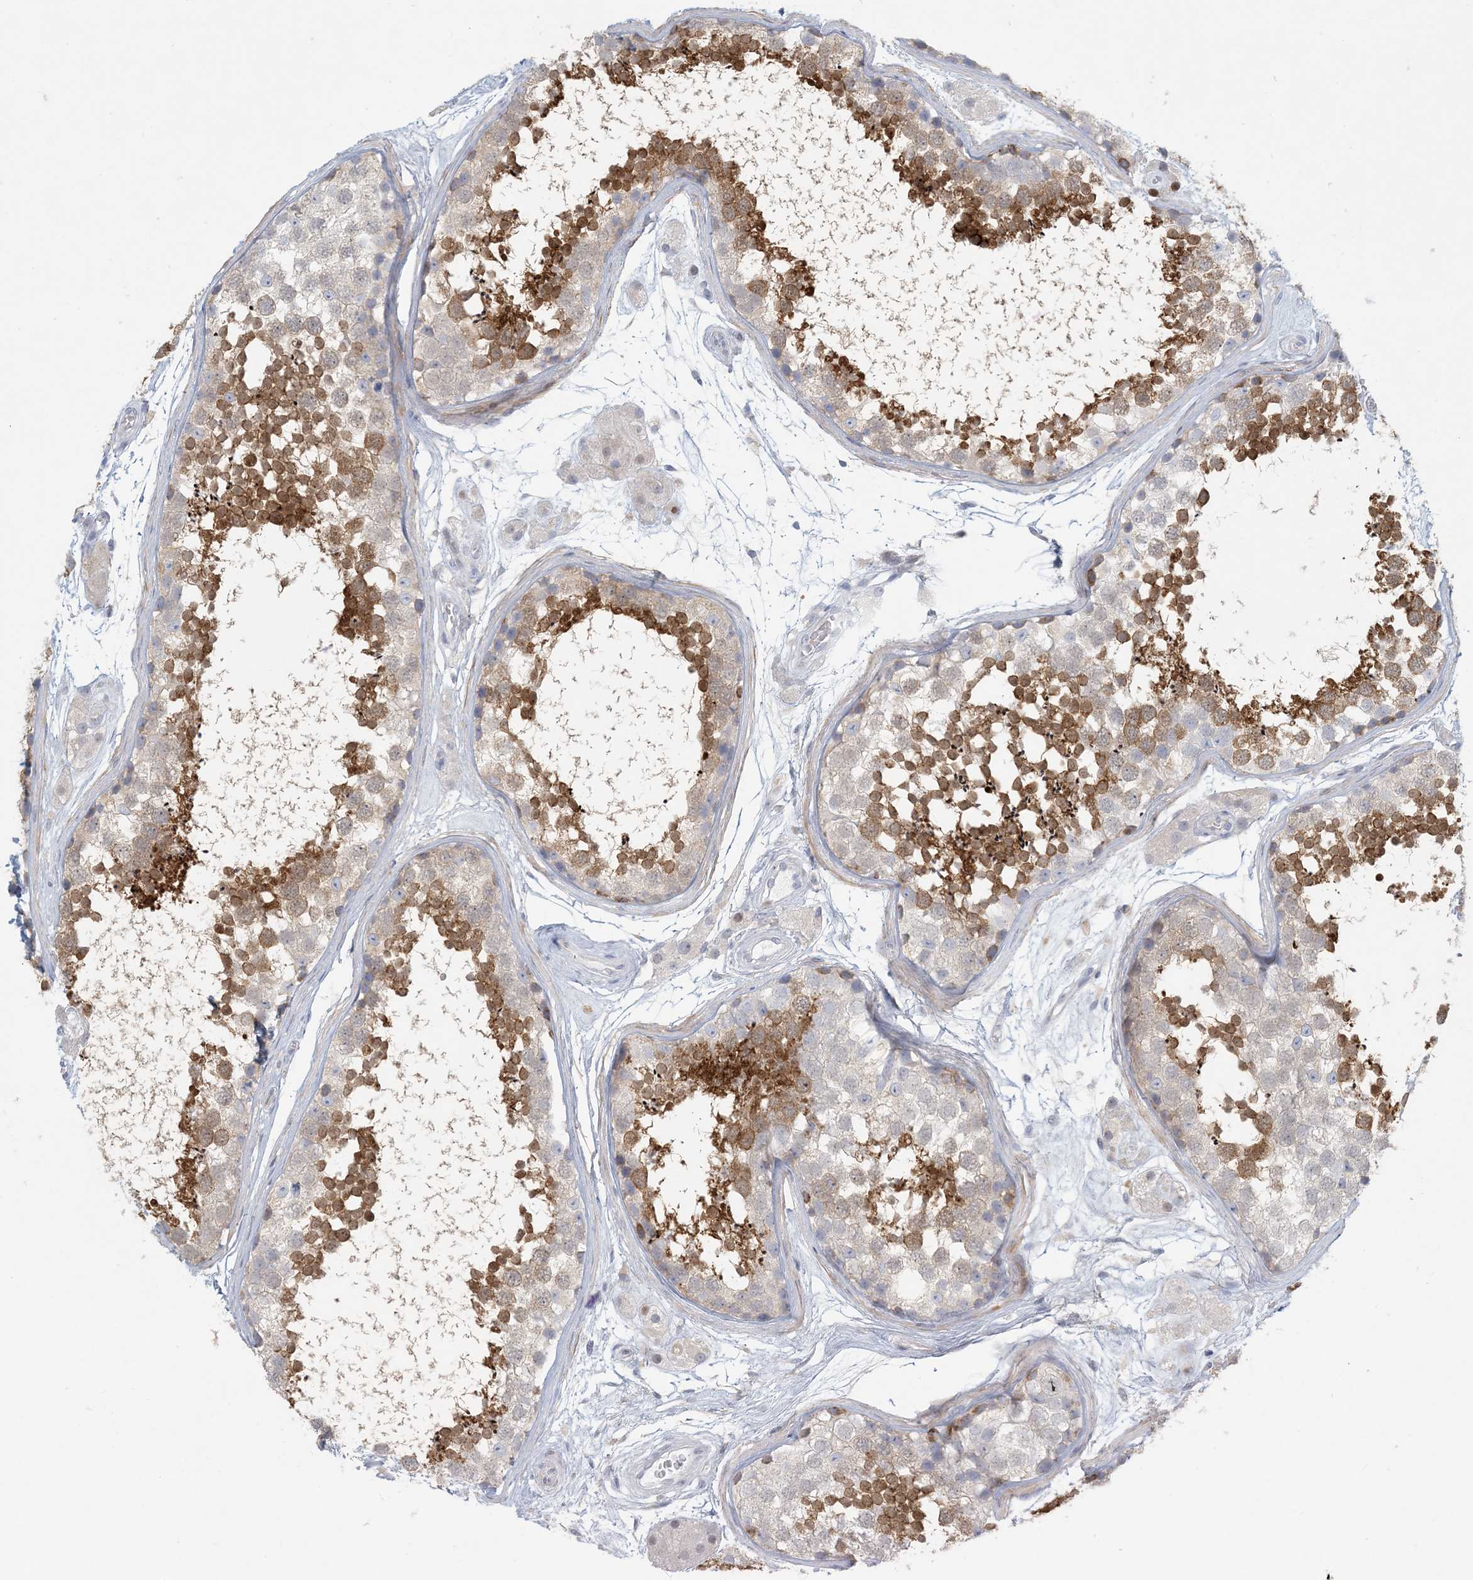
{"staining": {"intensity": "moderate", "quantity": "25%-75%", "location": "cytoplasmic/membranous"}, "tissue": "testis", "cell_type": "Cells in seminiferous ducts", "image_type": "normal", "snomed": [{"axis": "morphology", "description": "Normal tissue, NOS"}, {"axis": "topography", "description": "Testis"}], "caption": "The micrograph displays immunohistochemical staining of benign testis. There is moderate cytoplasmic/membranous staining is present in approximately 25%-75% of cells in seminiferous ducts.", "gene": "ZNF385D", "patient": {"sex": "male", "age": 56}}